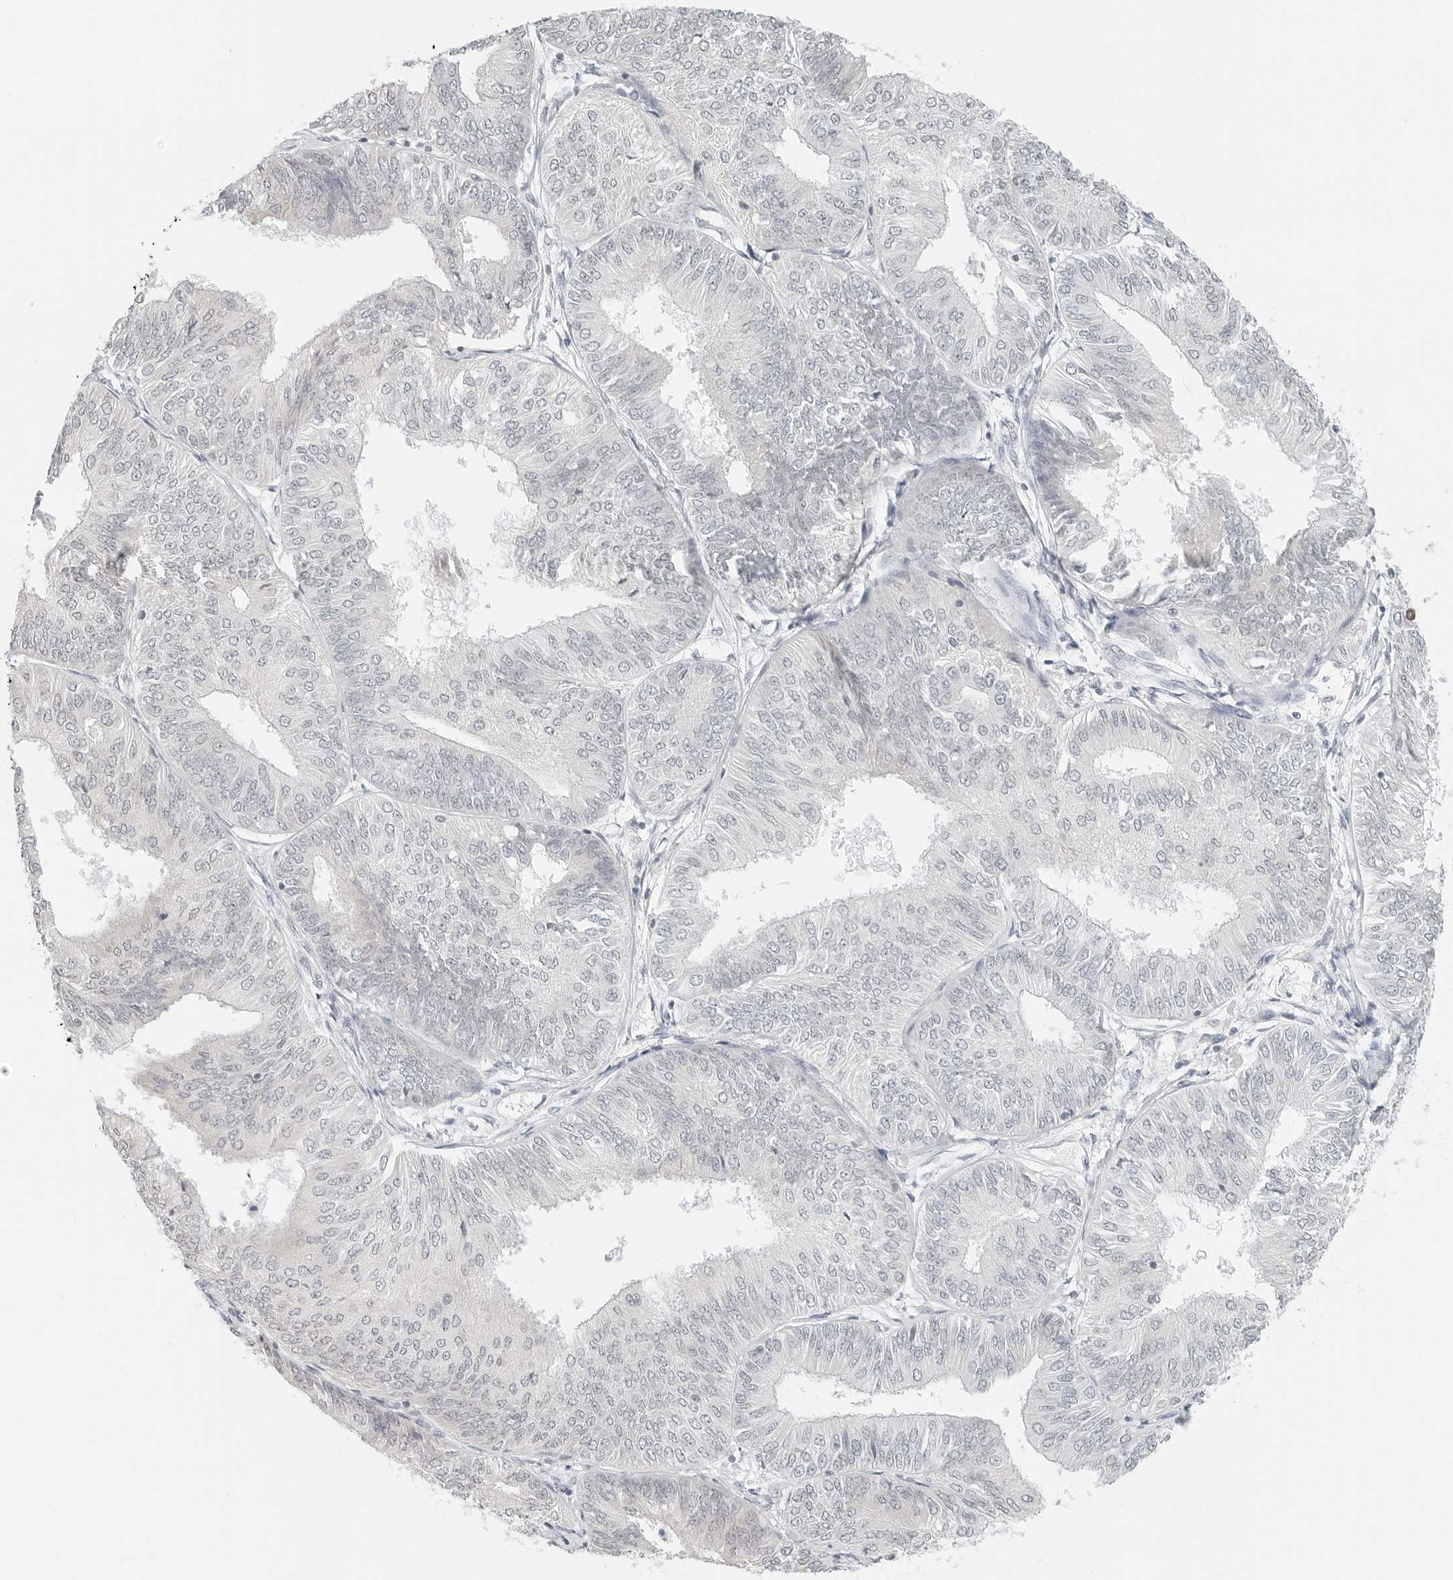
{"staining": {"intensity": "negative", "quantity": "none", "location": "none"}, "tissue": "endometrial cancer", "cell_type": "Tumor cells", "image_type": "cancer", "snomed": [{"axis": "morphology", "description": "Adenocarcinoma, NOS"}, {"axis": "topography", "description": "Endometrium"}], "caption": "IHC of adenocarcinoma (endometrial) displays no positivity in tumor cells.", "gene": "NEO1", "patient": {"sex": "female", "age": 58}}